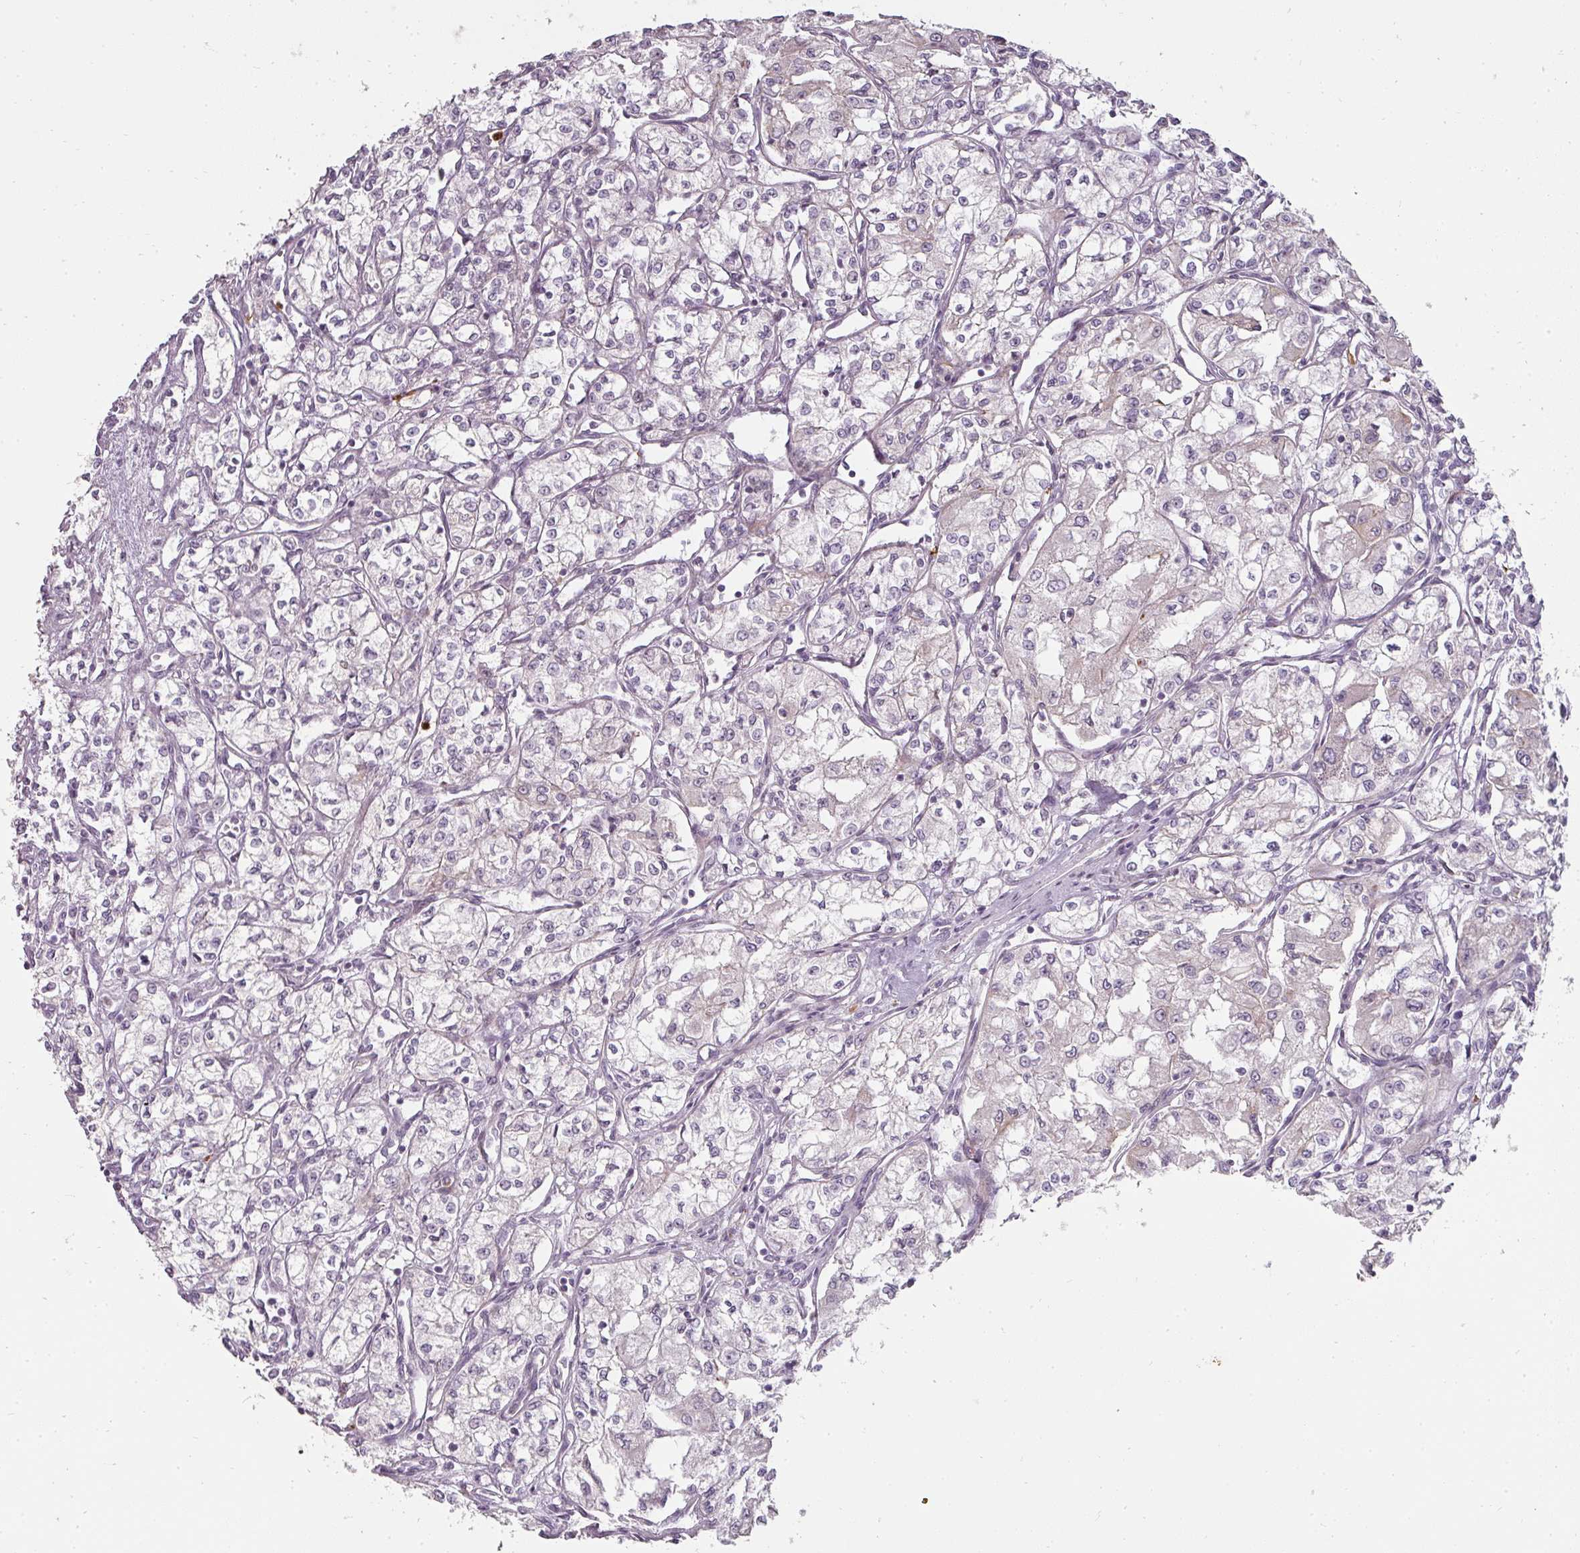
{"staining": {"intensity": "weak", "quantity": "<25%", "location": "cytoplasmic/membranous"}, "tissue": "renal cancer", "cell_type": "Tumor cells", "image_type": "cancer", "snomed": [{"axis": "morphology", "description": "Adenocarcinoma, NOS"}, {"axis": "topography", "description": "Kidney"}], "caption": "Immunohistochemistry (IHC) of human renal adenocarcinoma displays no expression in tumor cells. The staining was performed using DAB to visualize the protein expression in brown, while the nuclei were stained in blue with hematoxylin (Magnification: 20x).", "gene": "BIK", "patient": {"sex": "male", "age": 59}}